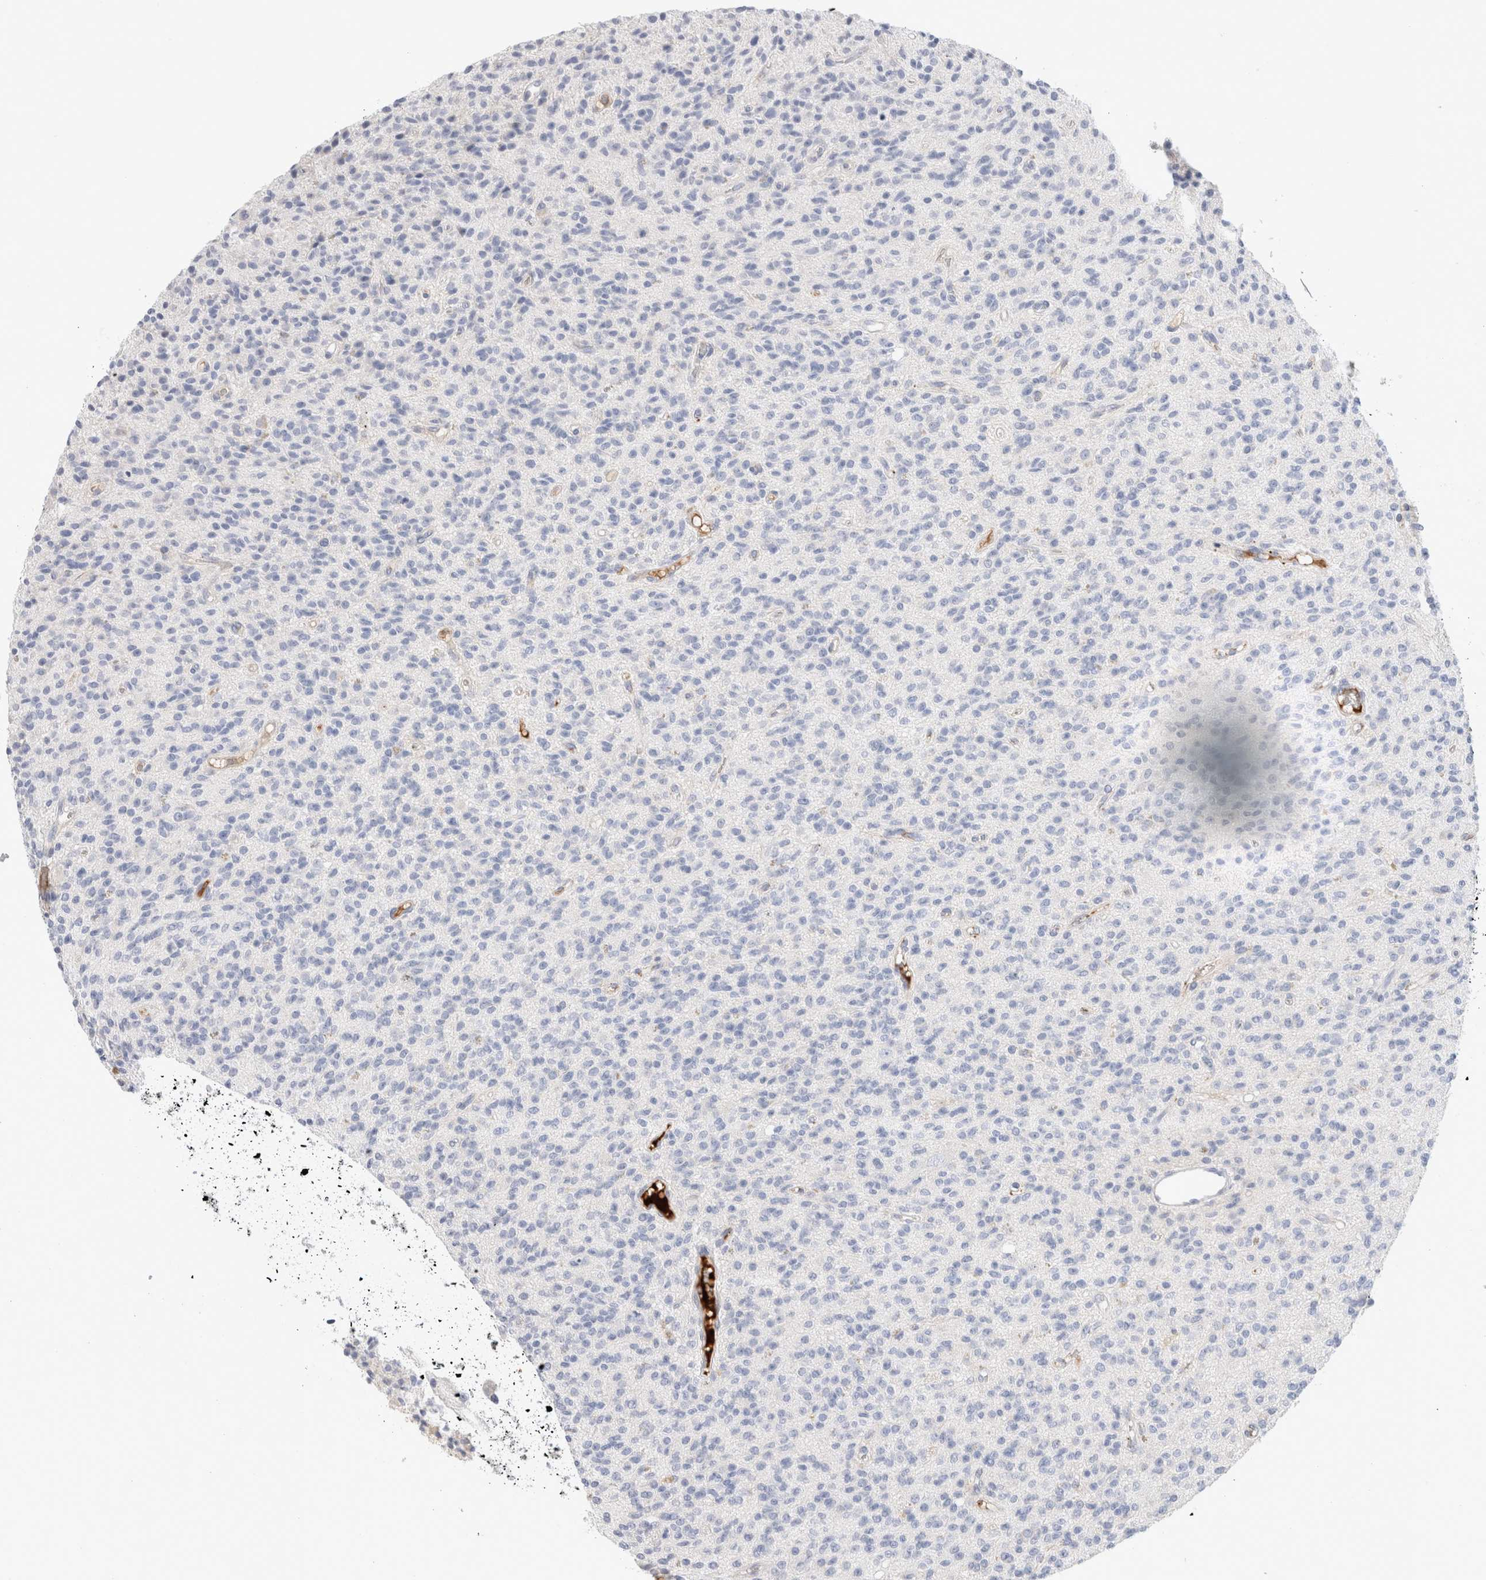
{"staining": {"intensity": "negative", "quantity": "none", "location": "none"}, "tissue": "glioma", "cell_type": "Tumor cells", "image_type": "cancer", "snomed": [{"axis": "morphology", "description": "Glioma, malignant, High grade"}, {"axis": "topography", "description": "Brain"}], "caption": "Glioma was stained to show a protein in brown. There is no significant expression in tumor cells. (Stains: DAB IHC with hematoxylin counter stain, Microscopy: brightfield microscopy at high magnification).", "gene": "ECHDC2", "patient": {"sex": "male", "age": 34}}